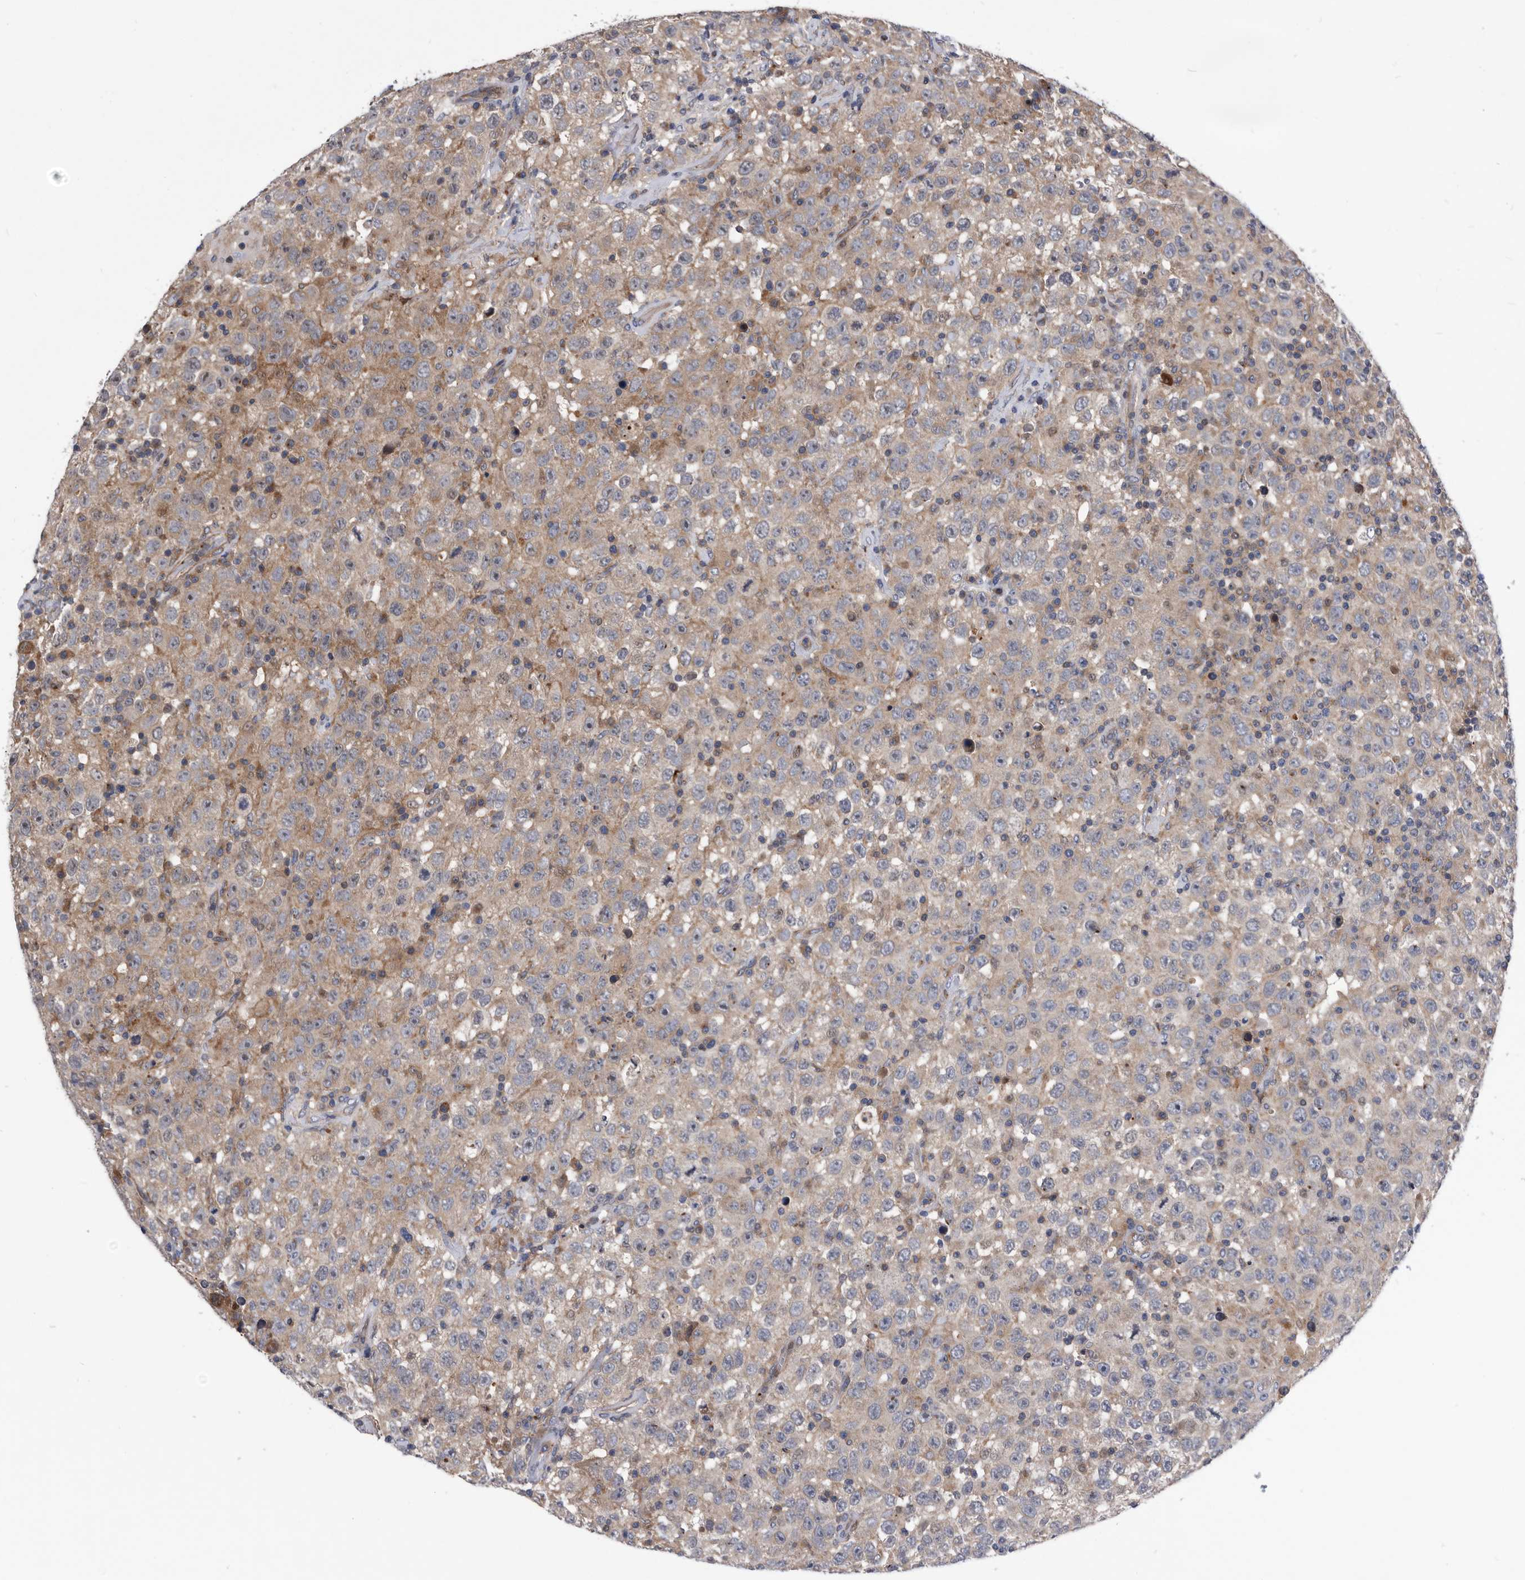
{"staining": {"intensity": "weak", "quantity": "25%-75%", "location": "cytoplasmic/membranous"}, "tissue": "testis cancer", "cell_type": "Tumor cells", "image_type": "cancer", "snomed": [{"axis": "morphology", "description": "Seminoma, NOS"}, {"axis": "topography", "description": "Testis"}], "caption": "Immunohistochemistry photomicrograph of testis cancer stained for a protein (brown), which displays low levels of weak cytoplasmic/membranous positivity in about 25%-75% of tumor cells.", "gene": "BAIAP3", "patient": {"sex": "male", "age": 41}}